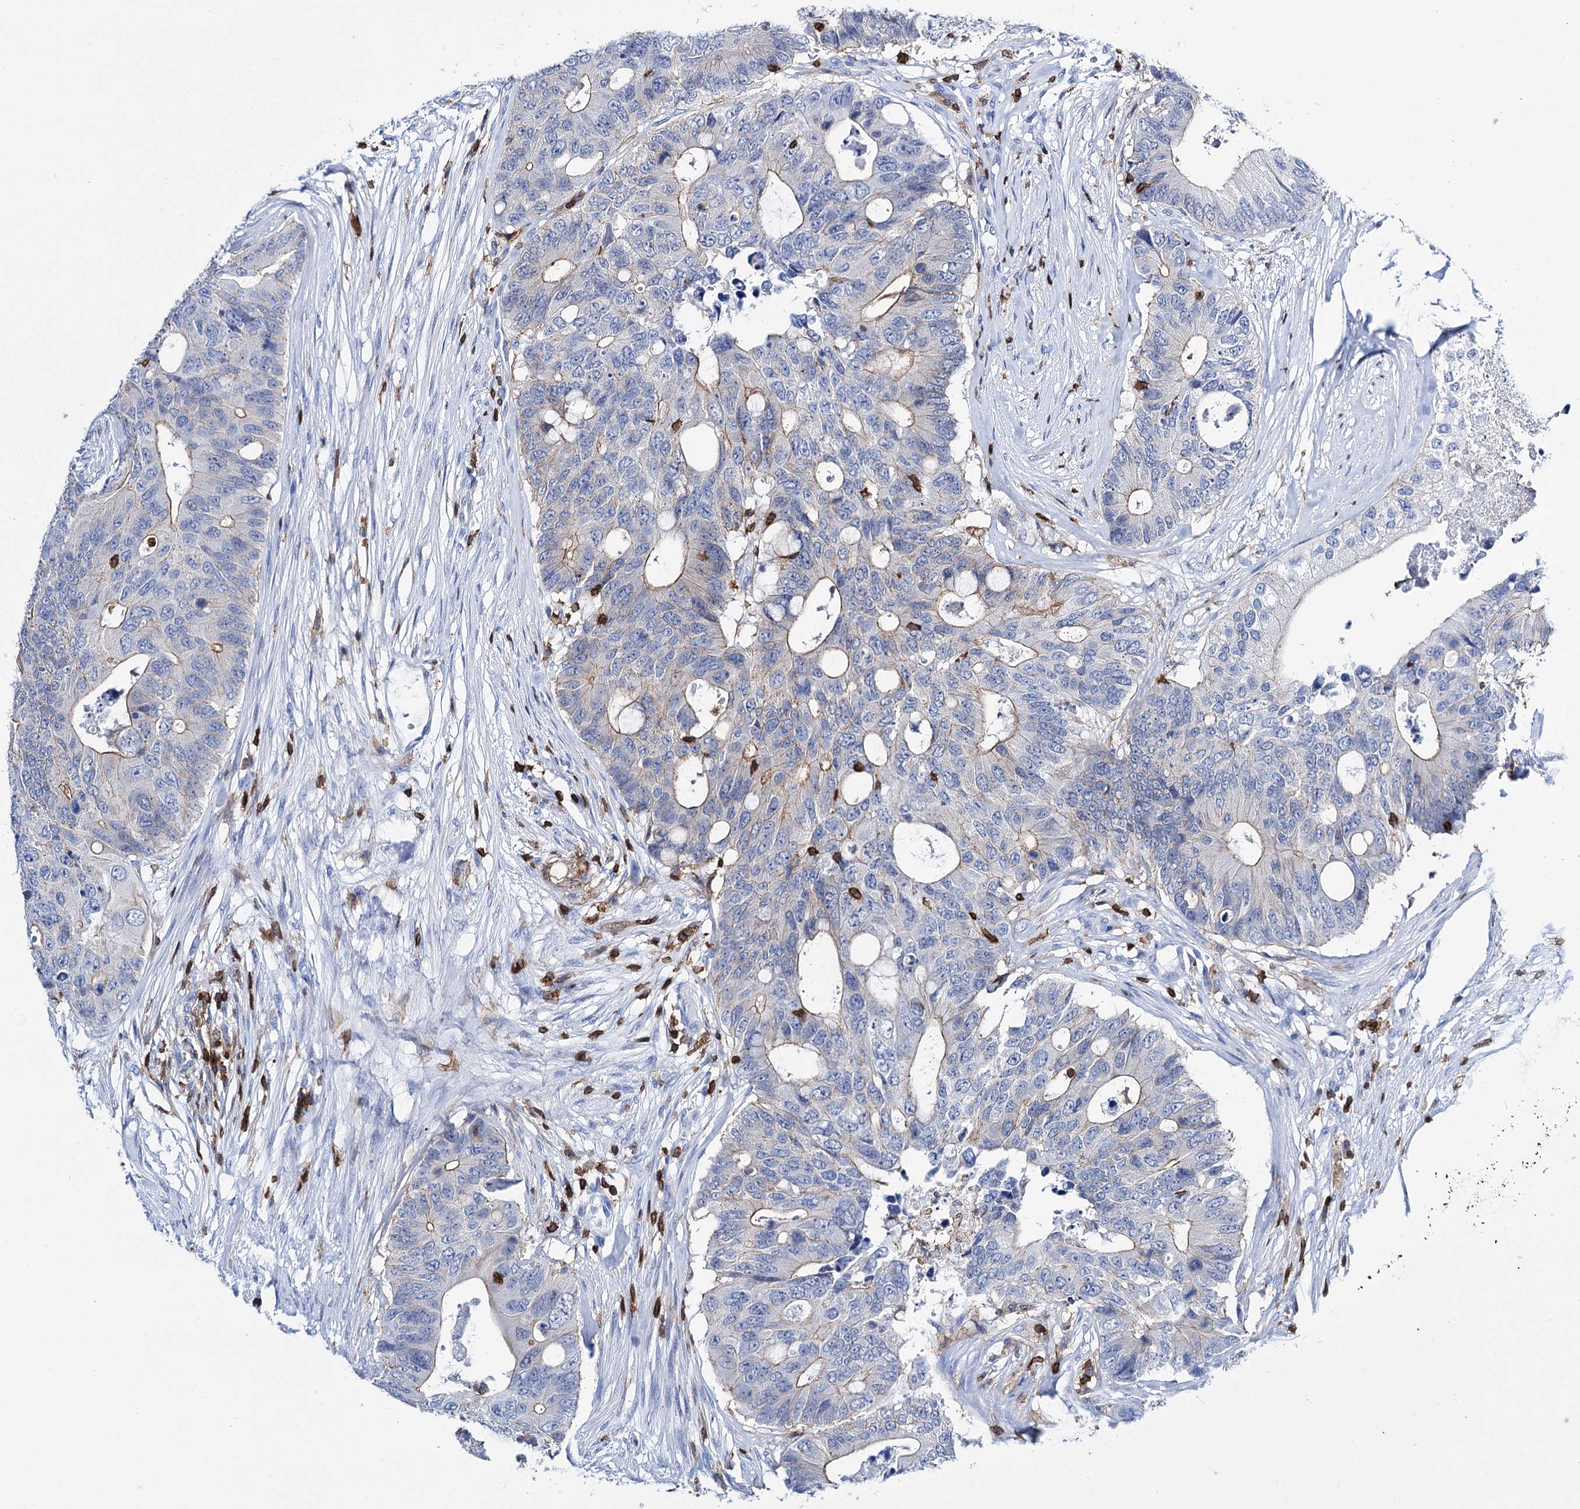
{"staining": {"intensity": "weak", "quantity": "<25%", "location": "cytoplasmic/membranous"}, "tissue": "colorectal cancer", "cell_type": "Tumor cells", "image_type": "cancer", "snomed": [{"axis": "morphology", "description": "Adenocarcinoma, NOS"}, {"axis": "topography", "description": "Colon"}], "caption": "Photomicrograph shows no protein positivity in tumor cells of colorectal adenocarcinoma tissue. (Stains: DAB (3,3'-diaminobenzidine) immunohistochemistry with hematoxylin counter stain, Microscopy: brightfield microscopy at high magnification).", "gene": "DEF6", "patient": {"sex": "male", "age": 71}}